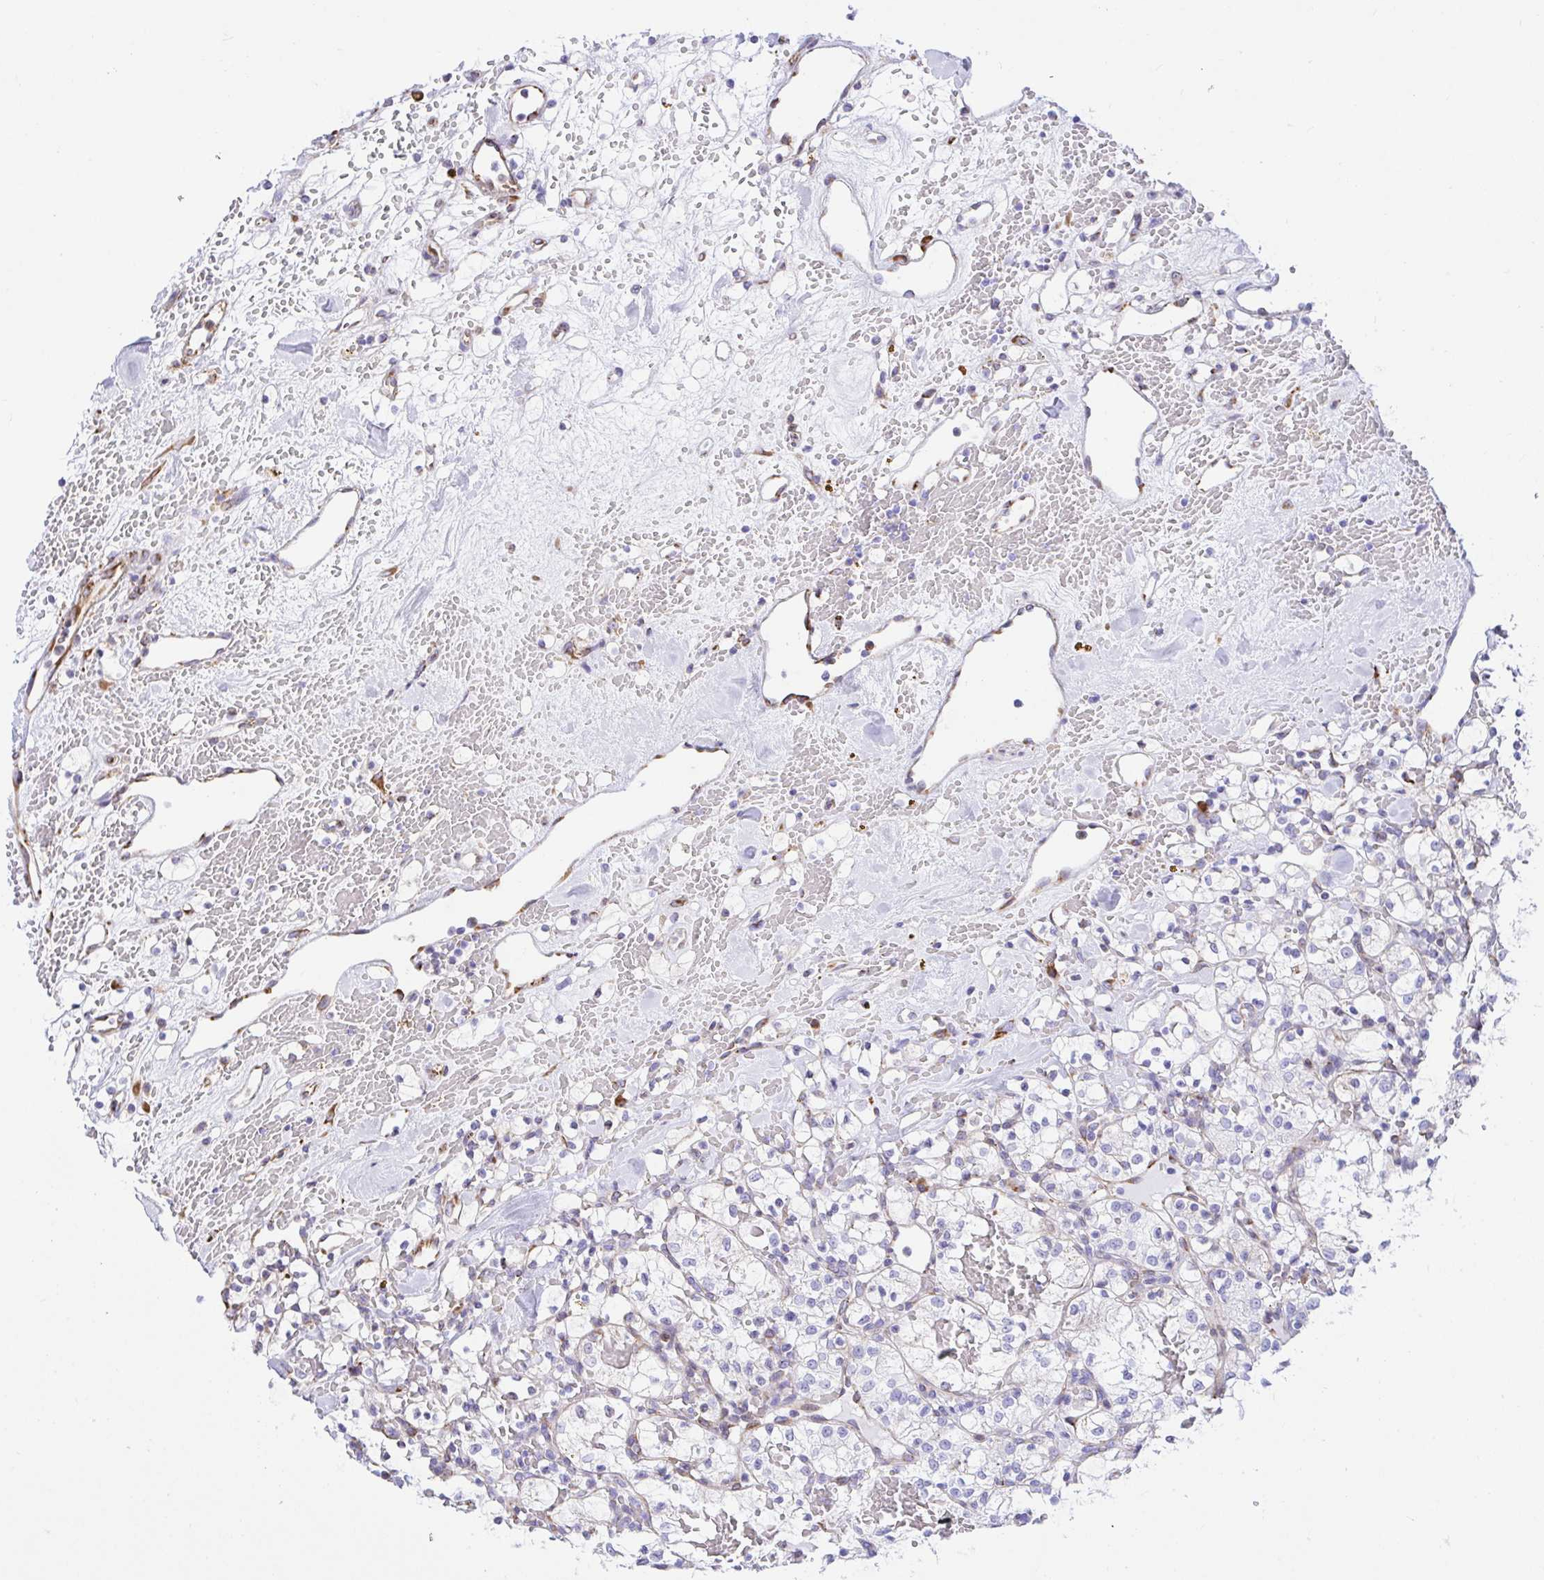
{"staining": {"intensity": "negative", "quantity": "none", "location": "none"}, "tissue": "renal cancer", "cell_type": "Tumor cells", "image_type": "cancer", "snomed": [{"axis": "morphology", "description": "Adenocarcinoma, NOS"}, {"axis": "topography", "description": "Kidney"}], "caption": "IHC histopathology image of neoplastic tissue: renal cancer stained with DAB (3,3'-diaminobenzidine) demonstrates no significant protein positivity in tumor cells. (Stains: DAB IHC with hematoxylin counter stain, Microscopy: brightfield microscopy at high magnification).", "gene": "CLGN", "patient": {"sex": "female", "age": 60}}